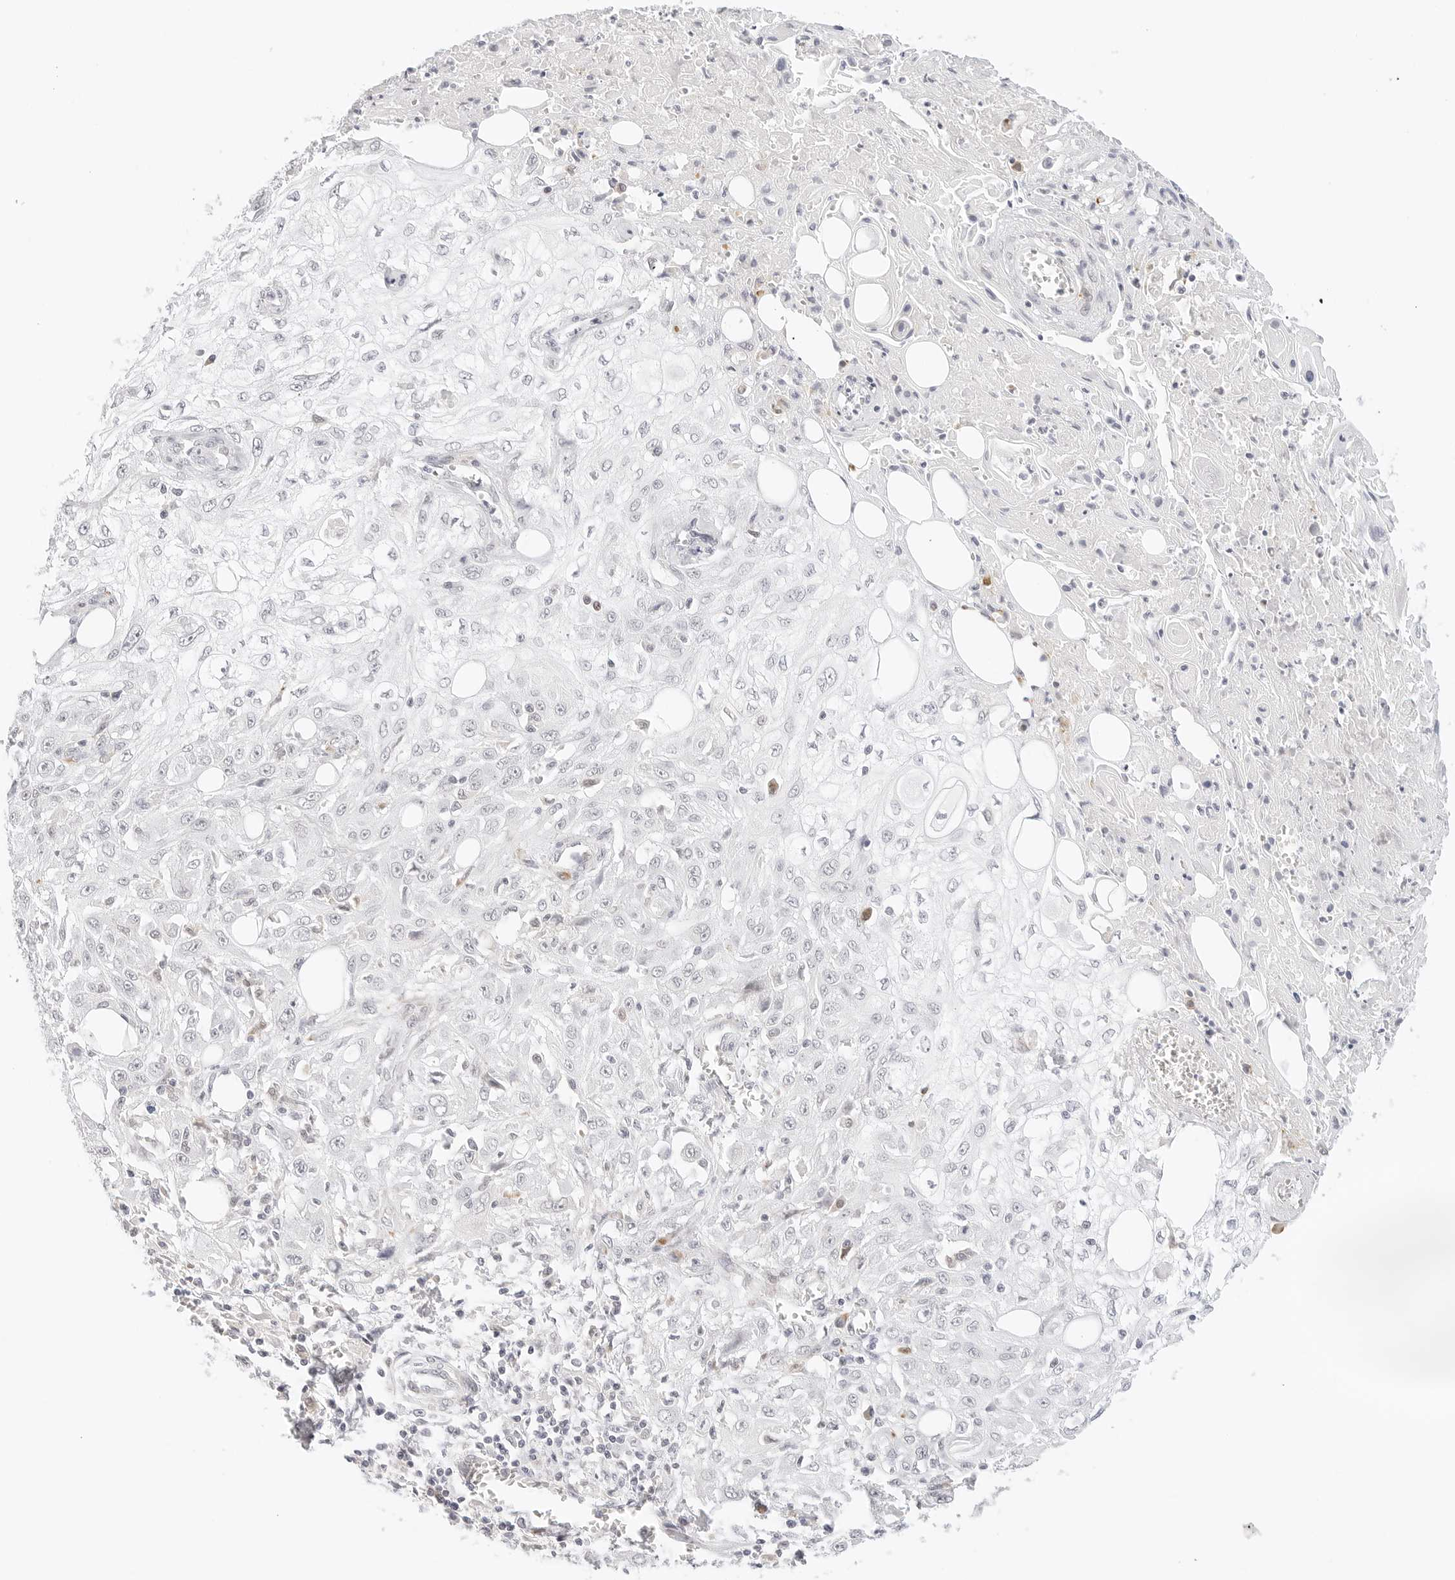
{"staining": {"intensity": "negative", "quantity": "none", "location": "none"}, "tissue": "skin cancer", "cell_type": "Tumor cells", "image_type": "cancer", "snomed": [{"axis": "morphology", "description": "Squamous cell carcinoma, NOS"}, {"axis": "morphology", "description": "Squamous cell carcinoma, metastatic, NOS"}, {"axis": "topography", "description": "Skin"}, {"axis": "topography", "description": "Lymph node"}], "caption": "This is an immunohistochemistry image of human skin cancer (metastatic squamous cell carcinoma). There is no positivity in tumor cells.", "gene": "XKR4", "patient": {"sex": "male", "age": 75}}